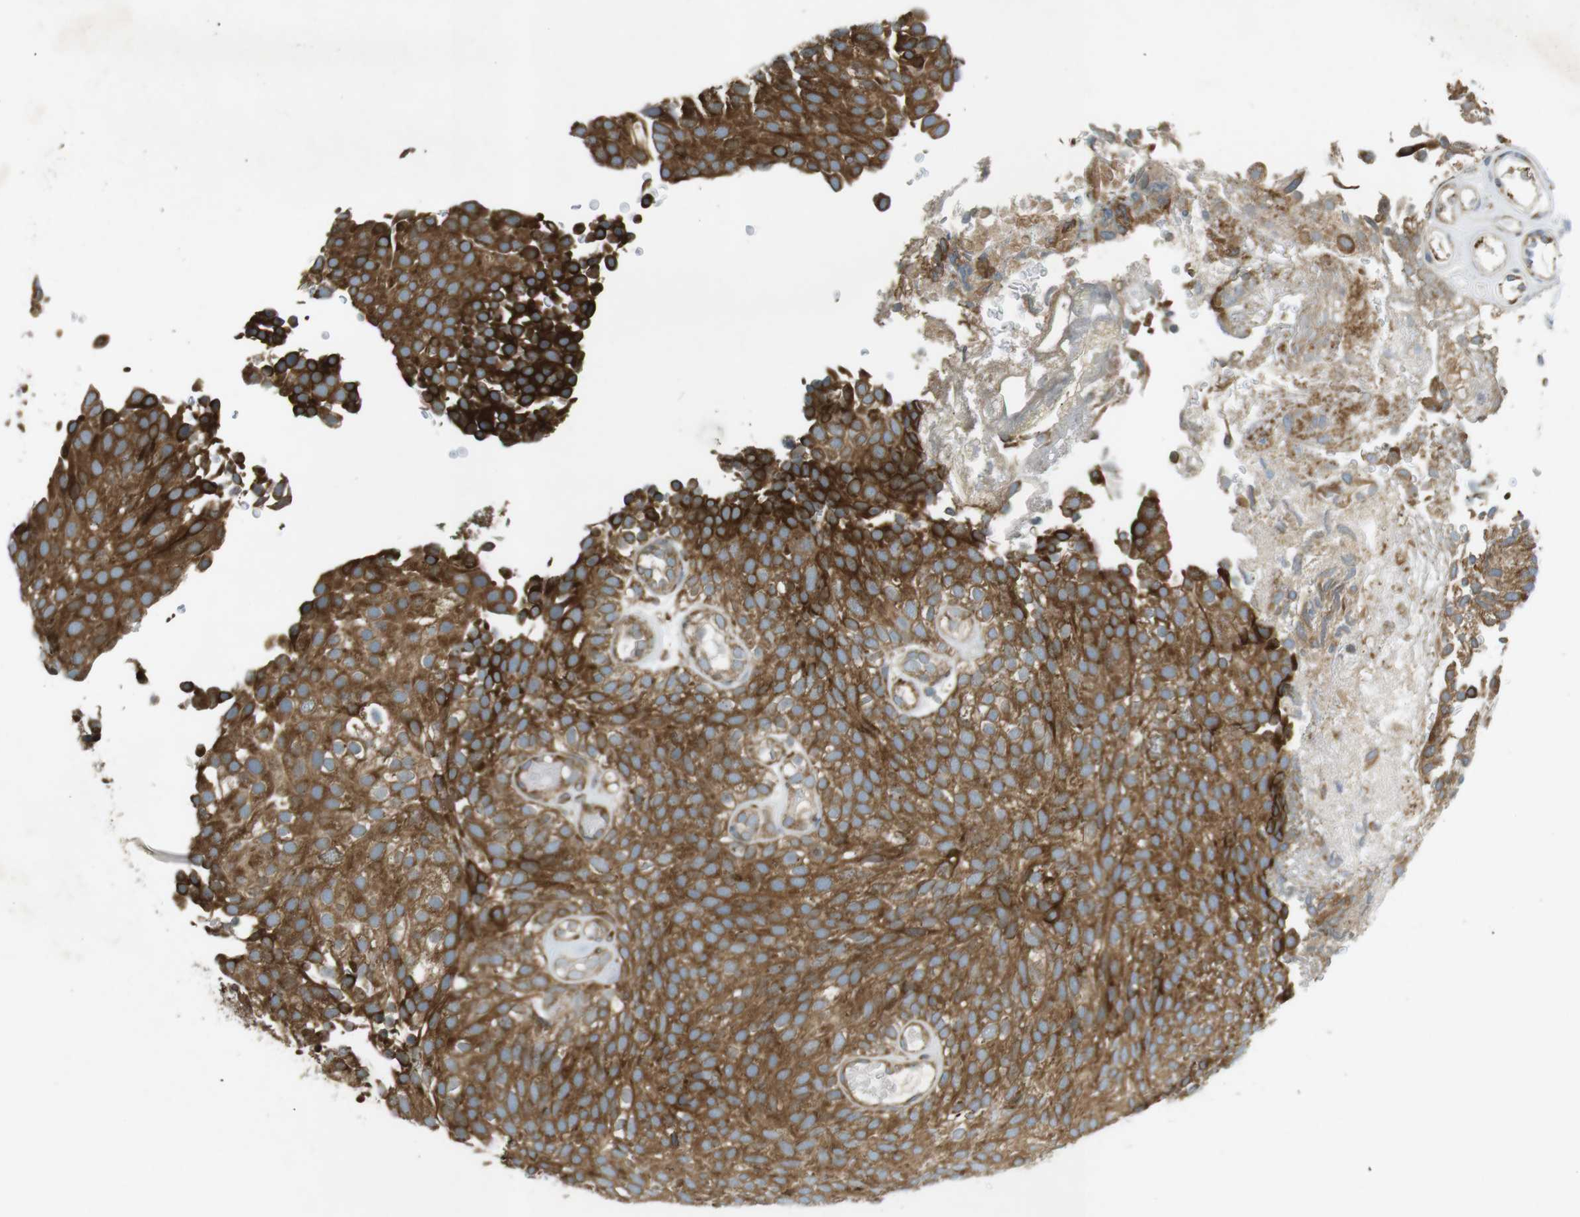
{"staining": {"intensity": "strong", "quantity": "<25%", "location": "cytoplasmic/membranous"}, "tissue": "urothelial cancer", "cell_type": "Tumor cells", "image_type": "cancer", "snomed": [{"axis": "morphology", "description": "Urothelial carcinoma, Low grade"}, {"axis": "topography", "description": "Urinary bladder"}], "caption": "Approximately <25% of tumor cells in human low-grade urothelial carcinoma reveal strong cytoplasmic/membranous protein positivity as visualized by brown immunohistochemical staining.", "gene": "SLC41A1", "patient": {"sex": "male", "age": 78}}